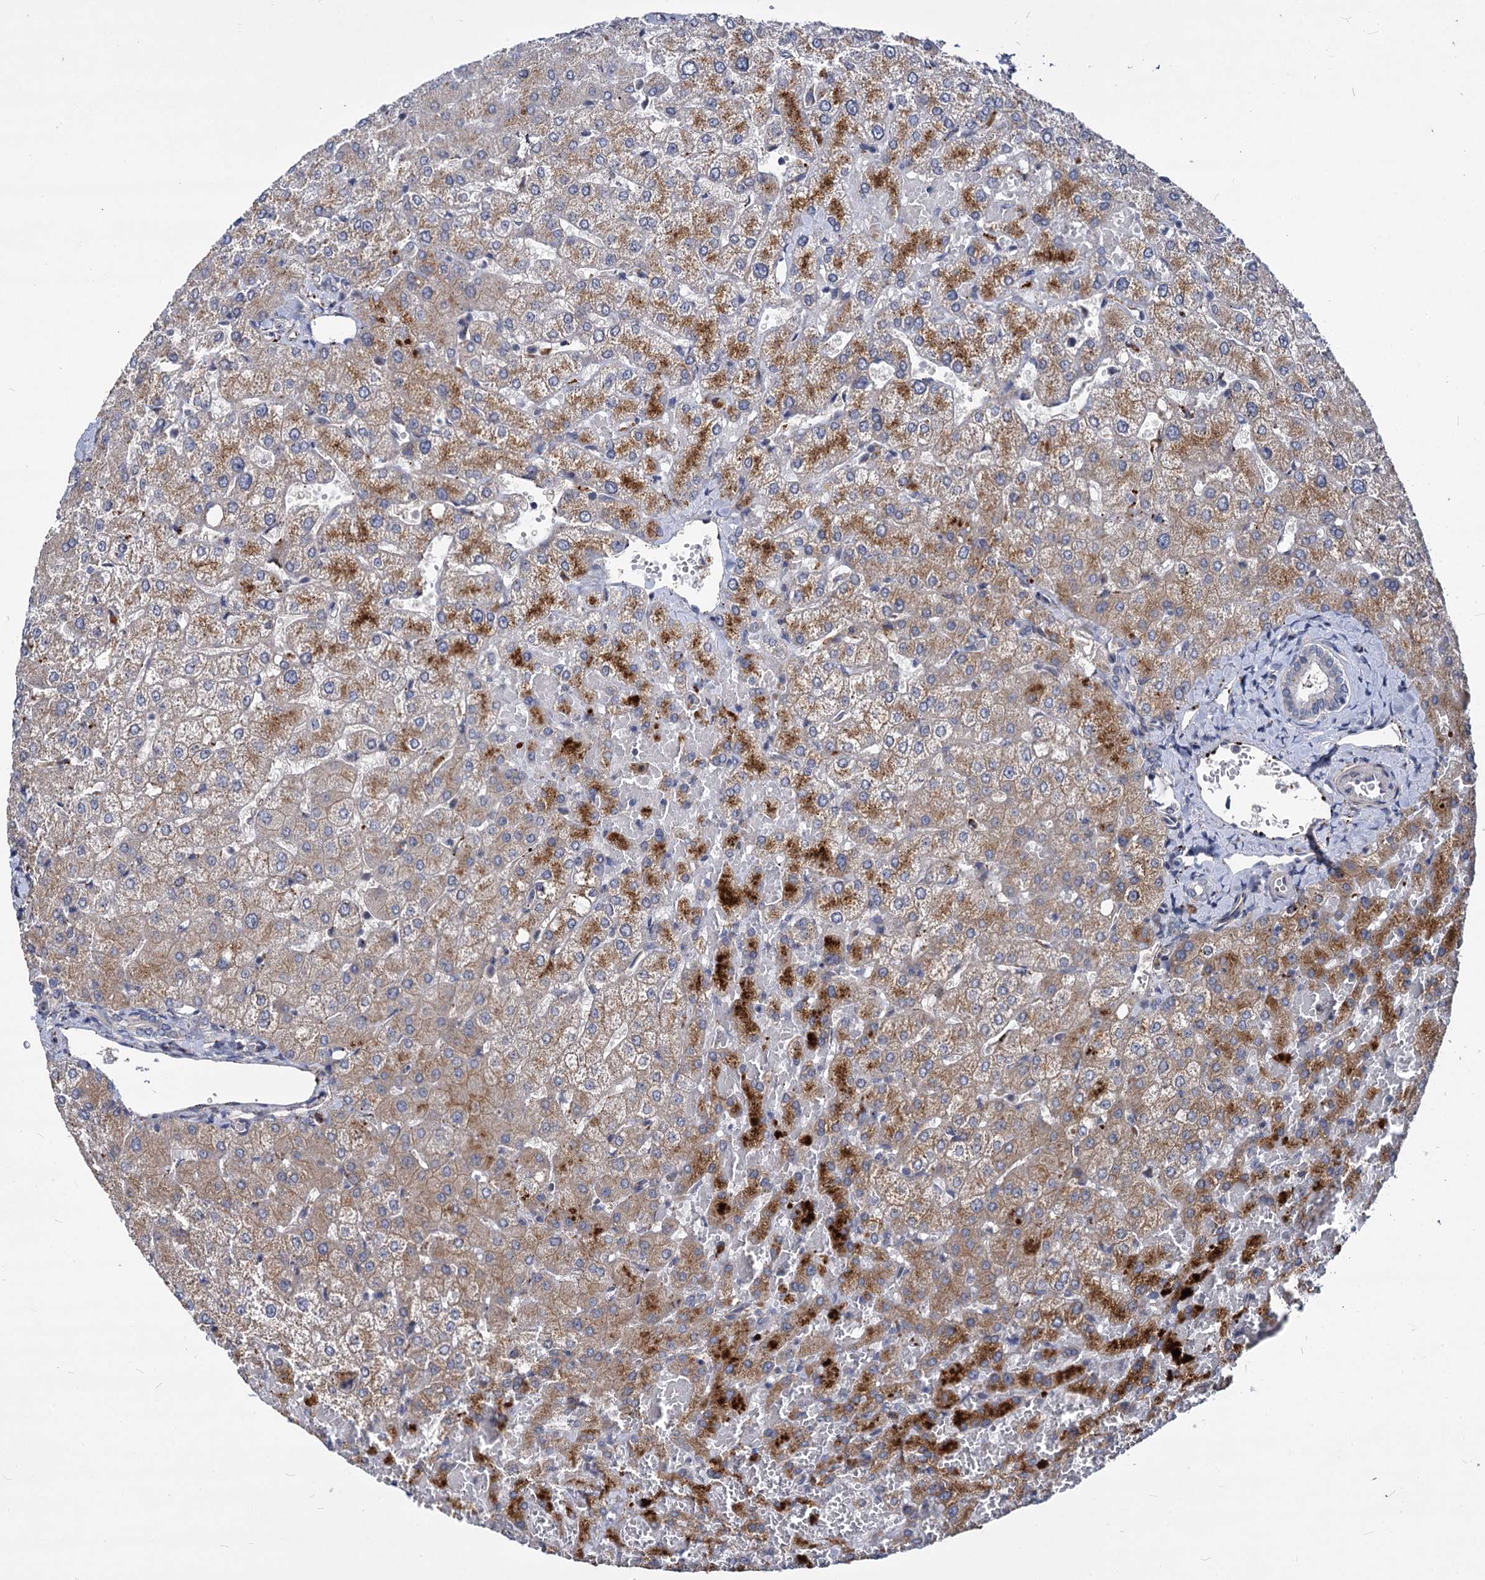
{"staining": {"intensity": "moderate", "quantity": "25%-75%", "location": "cytoplasmic/membranous"}, "tissue": "liver", "cell_type": "Cholangiocytes", "image_type": "normal", "snomed": [{"axis": "morphology", "description": "Normal tissue, NOS"}, {"axis": "topography", "description": "Liver"}], "caption": "An image showing moderate cytoplasmic/membranous staining in approximately 25%-75% of cholangiocytes in unremarkable liver, as visualized by brown immunohistochemical staining.", "gene": "C11orf86", "patient": {"sex": "female", "age": 54}}